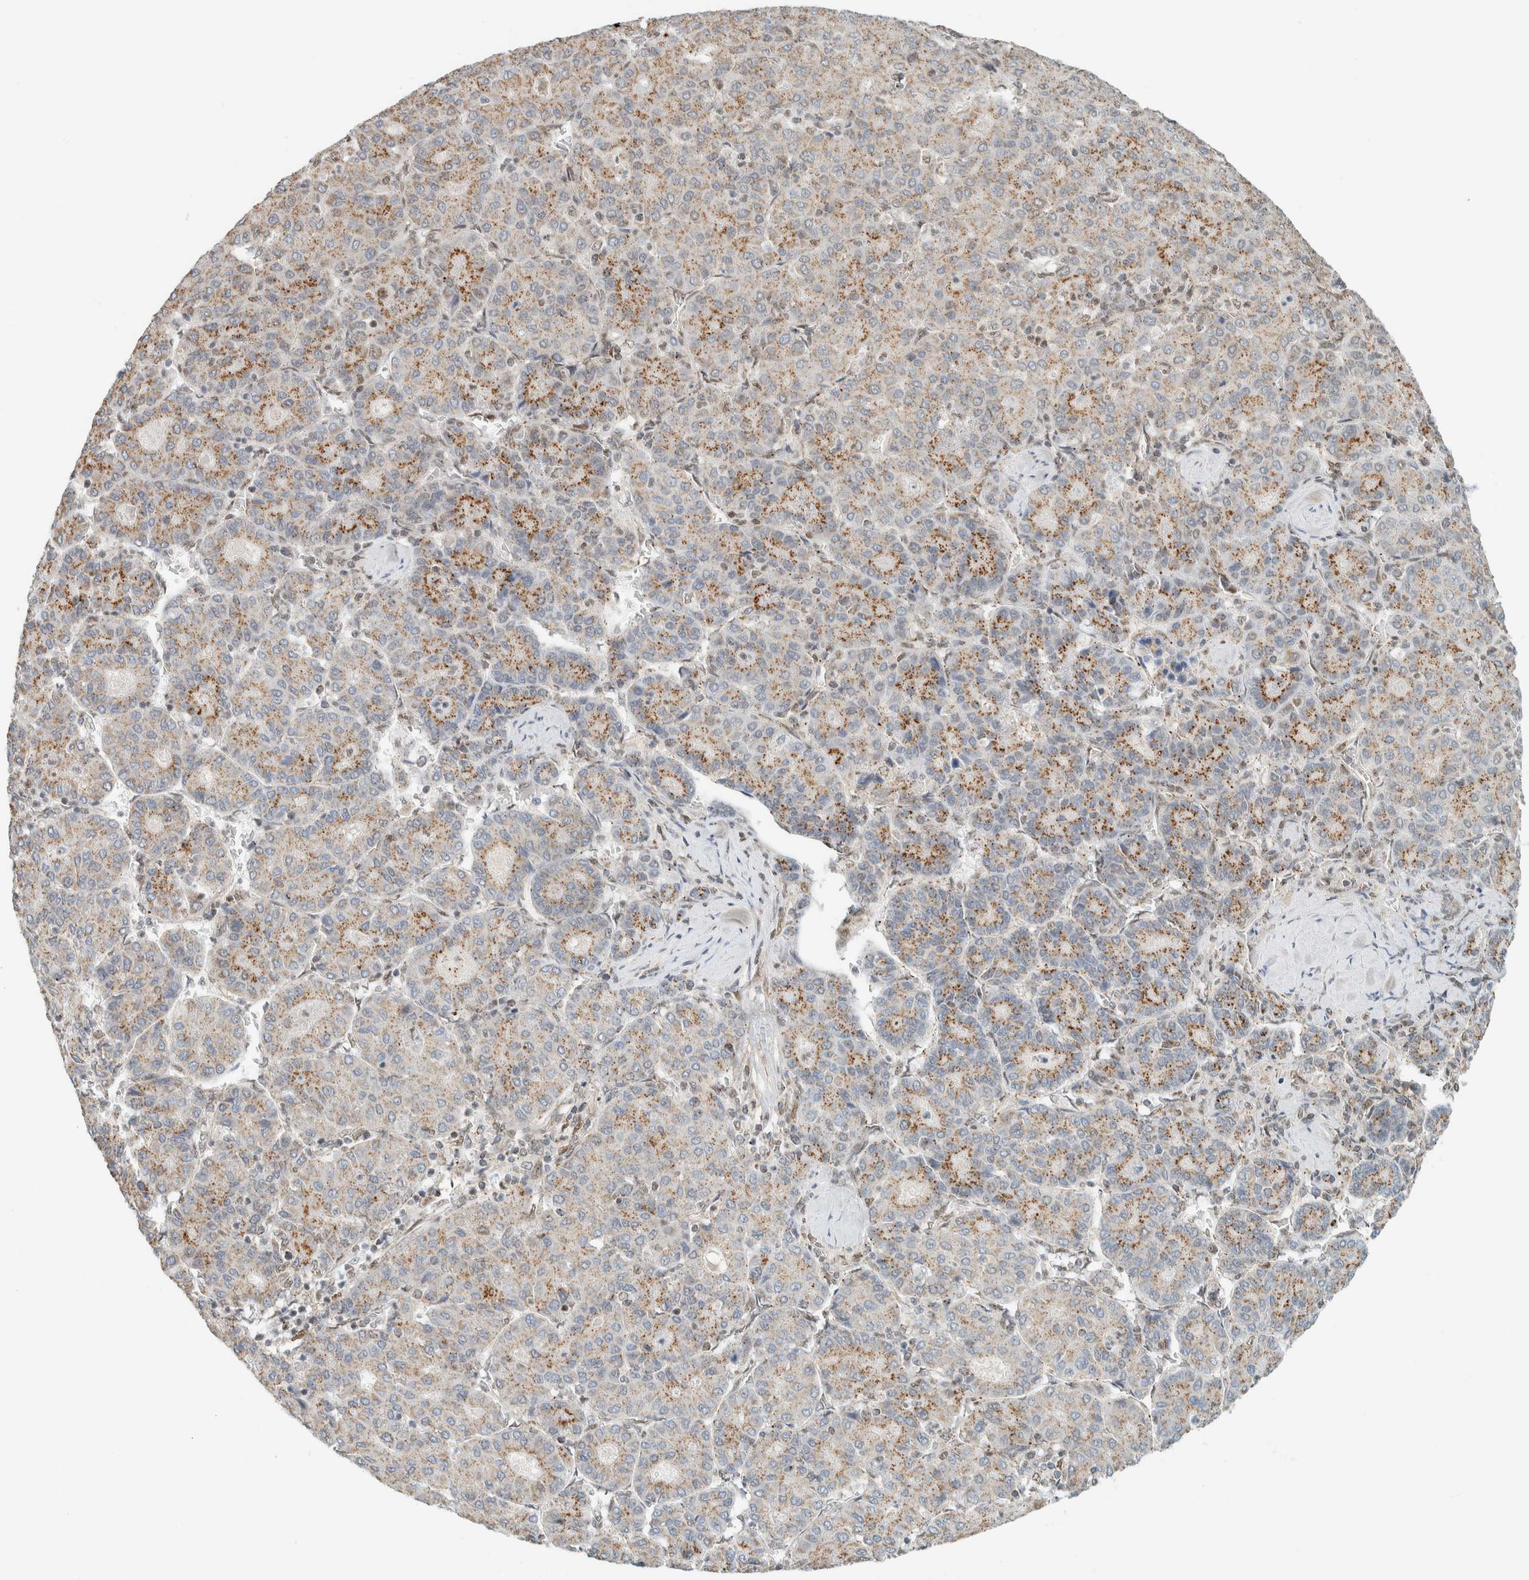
{"staining": {"intensity": "moderate", "quantity": "25%-75%", "location": "cytoplasmic/membranous"}, "tissue": "liver cancer", "cell_type": "Tumor cells", "image_type": "cancer", "snomed": [{"axis": "morphology", "description": "Carcinoma, Hepatocellular, NOS"}, {"axis": "topography", "description": "Liver"}], "caption": "A high-resolution micrograph shows immunohistochemistry staining of hepatocellular carcinoma (liver), which shows moderate cytoplasmic/membranous staining in about 25%-75% of tumor cells.", "gene": "TFE3", "patient": {"sex": "male", "age": 65}}